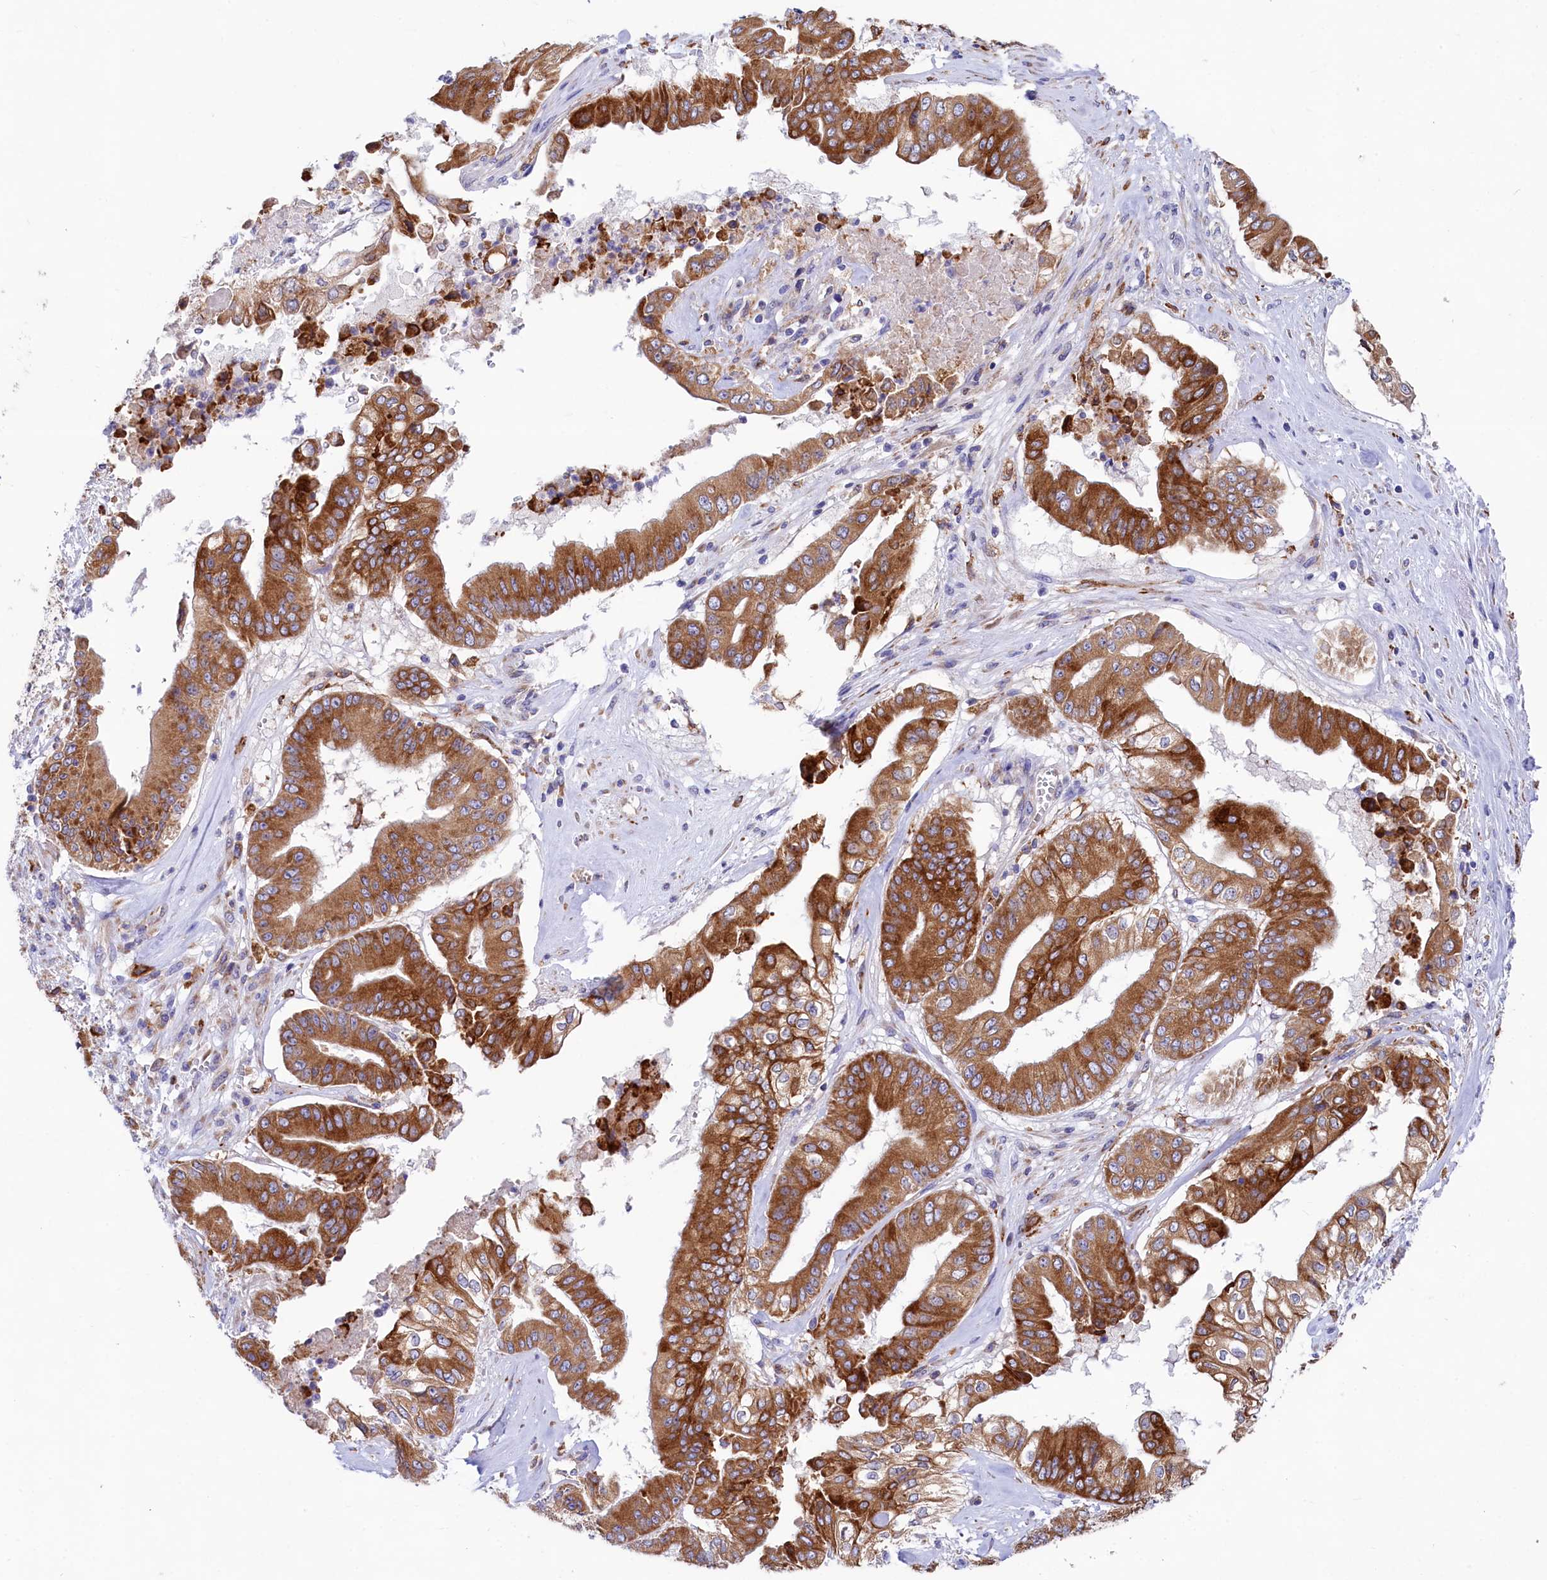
{"staining": {"intensity": "strong", "quantity": ">75%", "location": "cytoplasmic/membranous"}, "tissue": "pancreatic cancer", "cell_type": "Tumor cells", "image_type": "cancer", "snomed": [{"axis": "morphology", "description": "Adenocarcinoma, NOS"}, {"axis": "topography", "description": "Pancreas"}], "caption": "This is a micrograph of immunohistochemistry staining of pancreatic cancer (adenocarcinoma), which shows strong expression in the cytoplasmic/membranous of tumor cells.", "gene": "CHID1", "patient": {"sex": "female", "age": 77}}